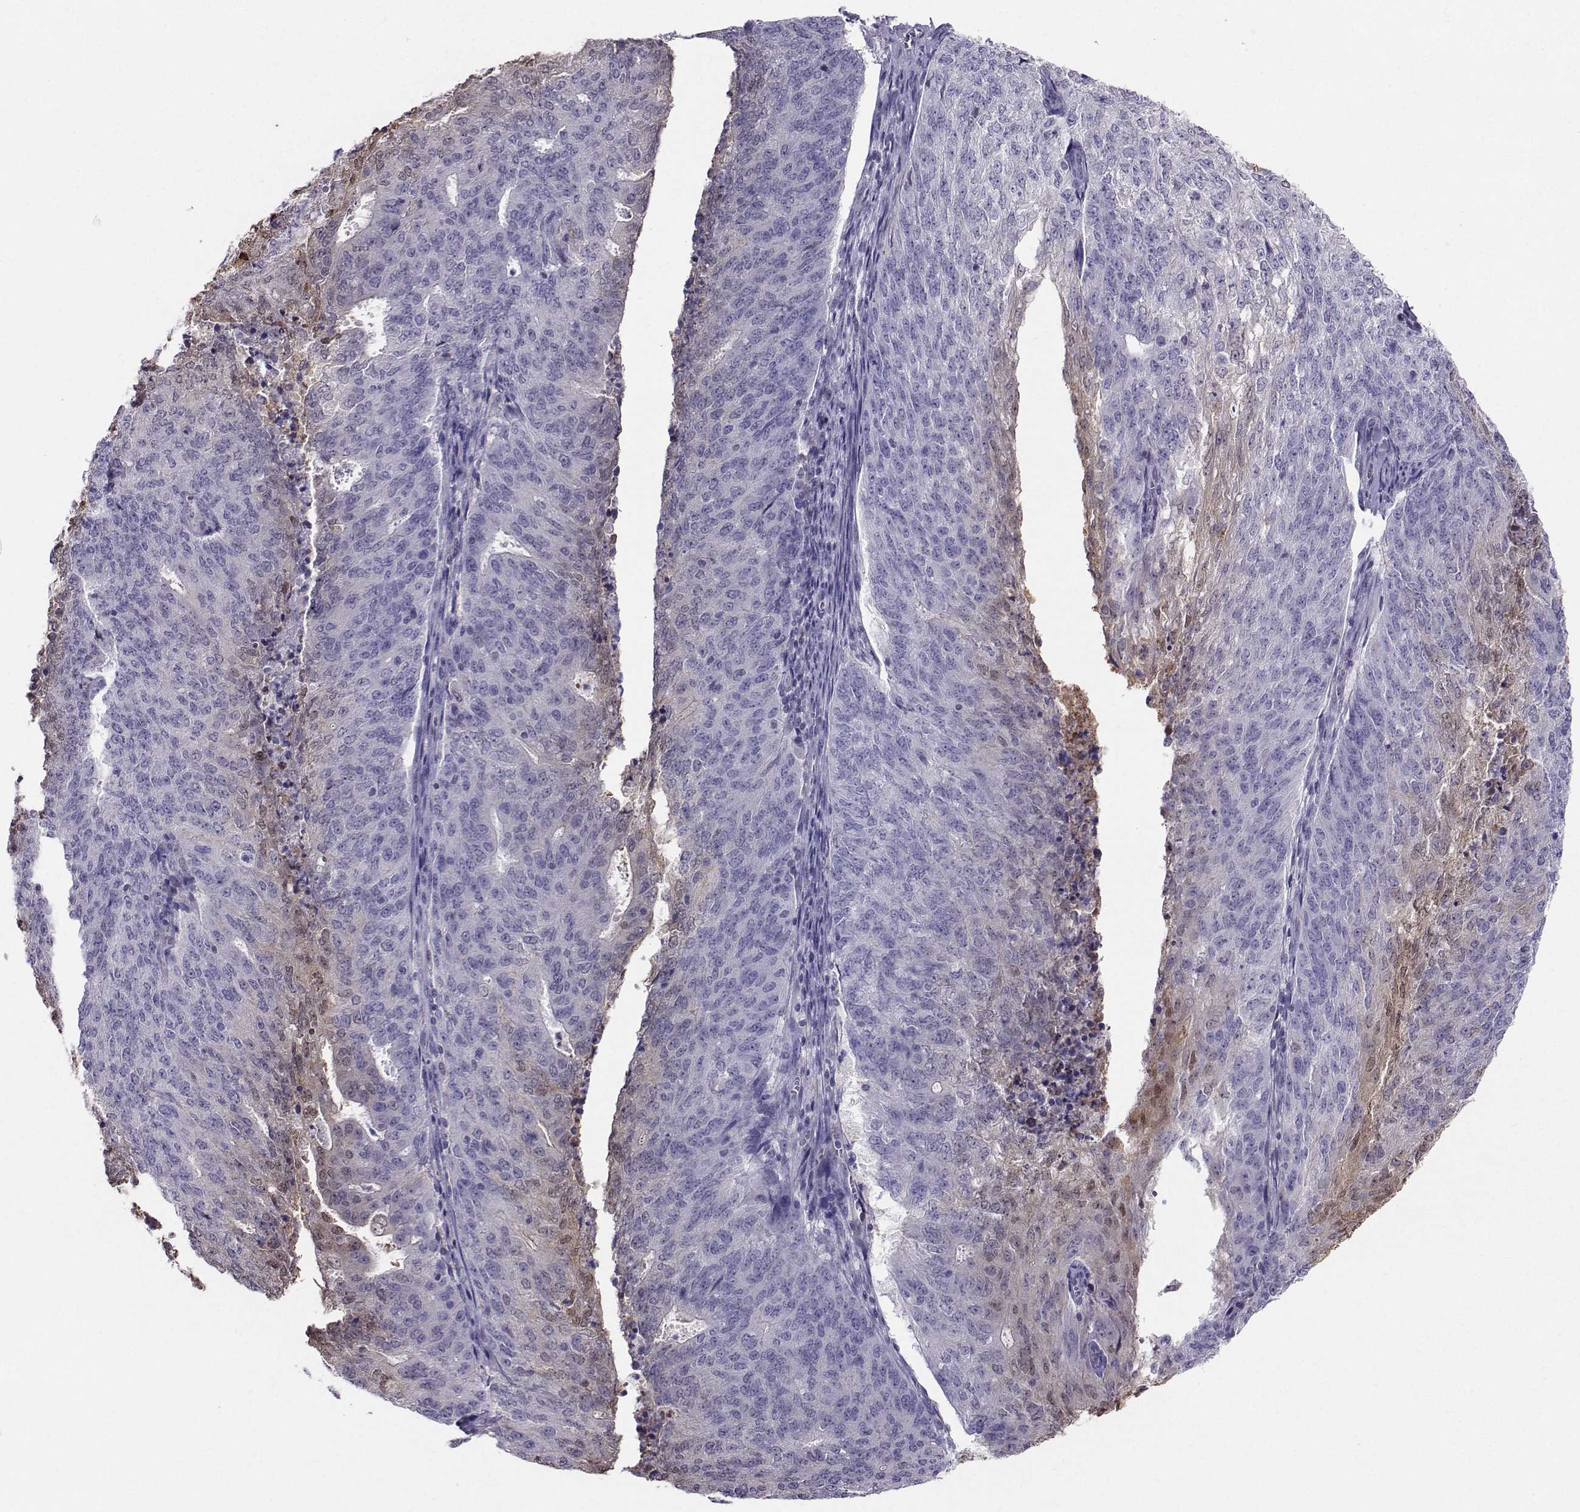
{"staining": {"intensity": "negative", "quantity": "none", "location": "none"}, "tissue": "endometrial cancer", "cell_type": "Tumor cells", "image_type": "cancer", "snomed": [{"axis": "morphology", "description": "Adenocarcinoma, NOS"}, {"axis": "topography", "description": "Endometrium"}], "caption": "An immunohistochemistry photomicrograph of endometrial cancer (adenocarcinoma) is shown. There is no staining in tumor cells of endometrial cancer (adenocarcinoma).", "gene": "PGK1", "patient": {"sex": "female", "age": 82}}